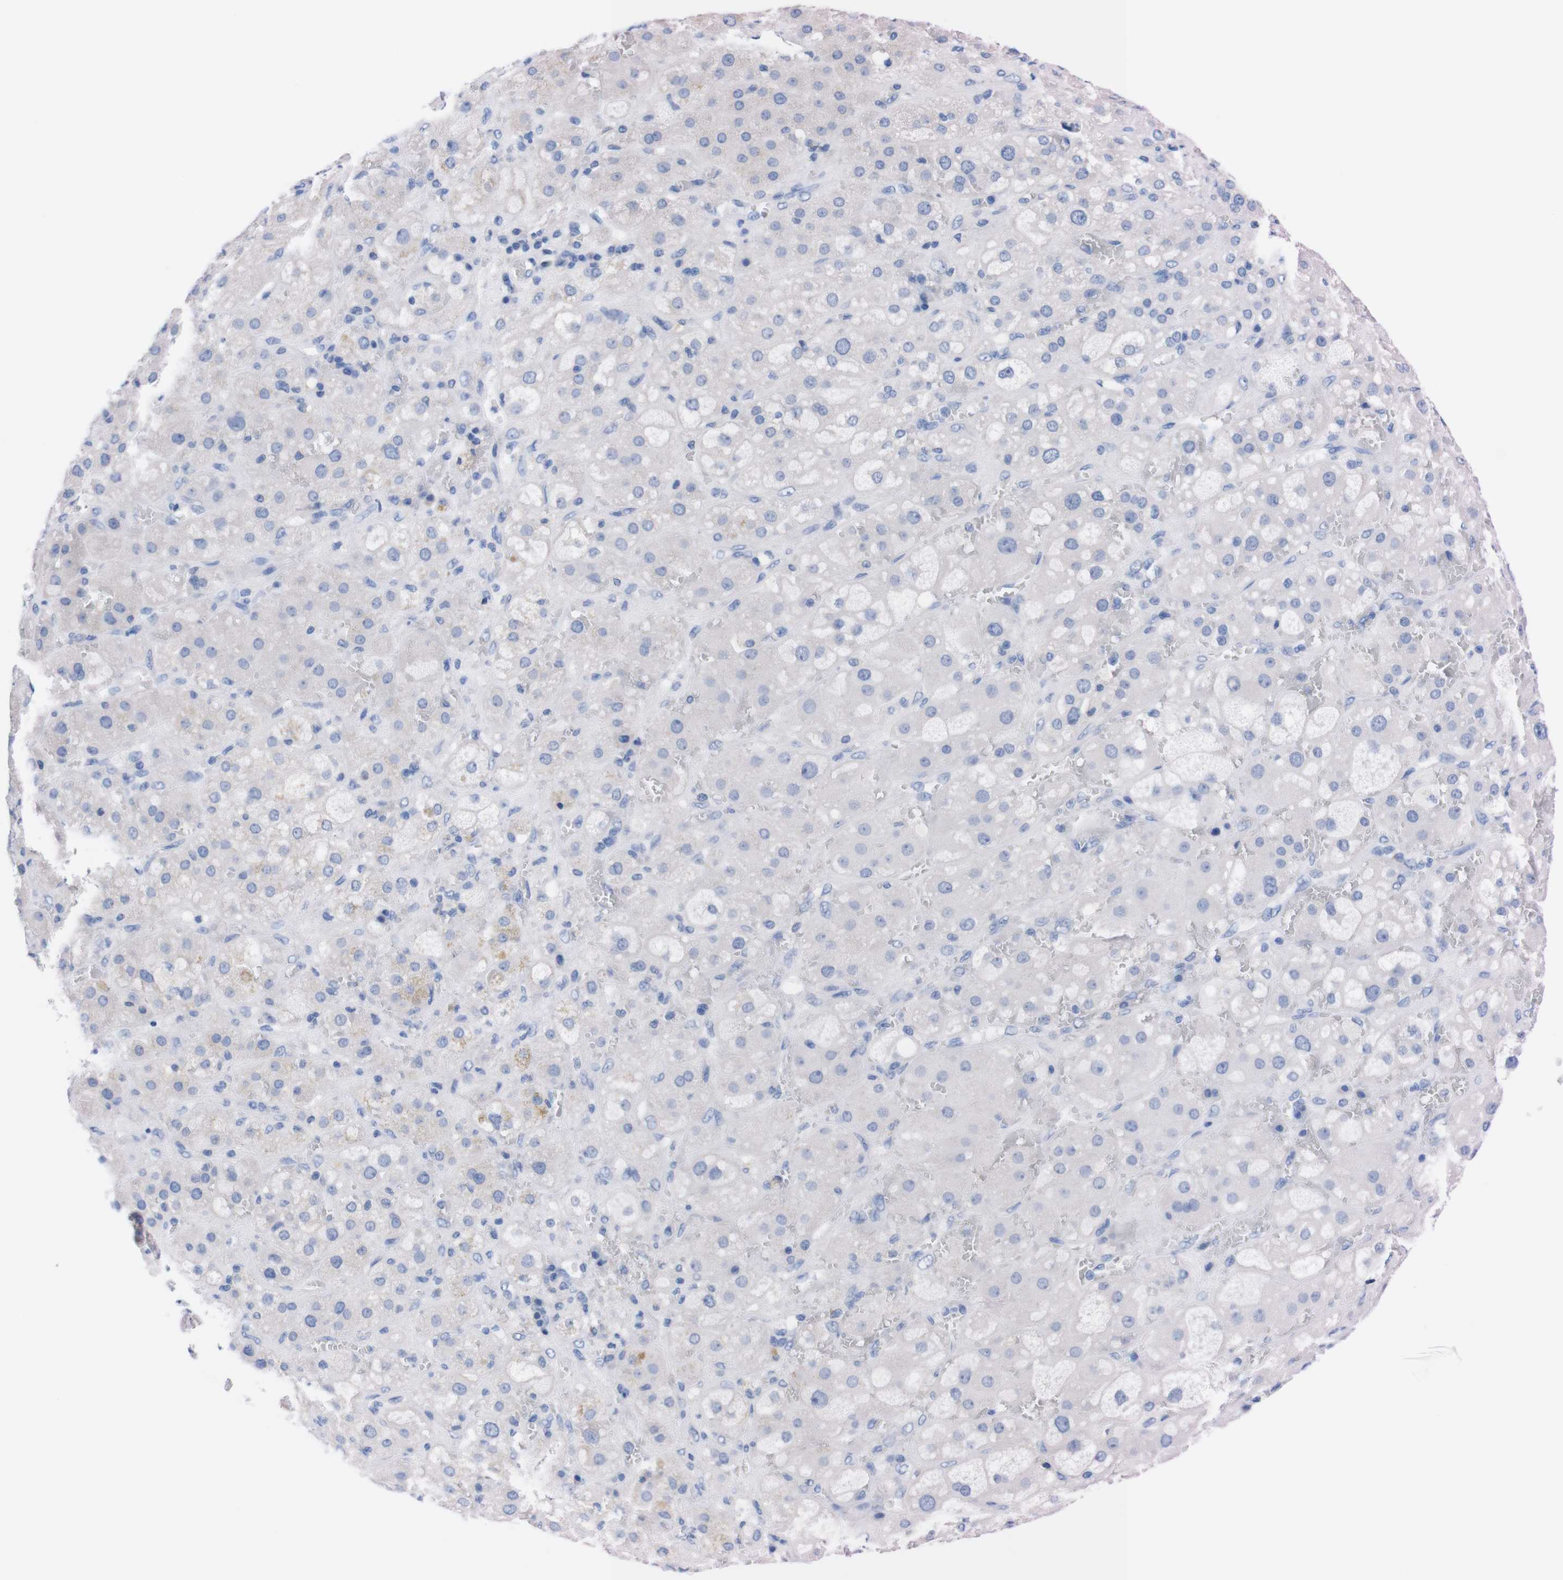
{"staining": {"intensity": "negative", "quantity": "none", "location": "none"}, "tissue": "adrenal gland", "cell_type": "Glandular cells", "image_type": "normal", "snomed": [{"axis": "morphology", "description": "Normal tissue, NOS"}, {"axis": "topography", "description": "Adrenal gland"}], "caption": "Glandular cells show no significant expression in unremarkable adrenal gland.", "gene": "TMEM243", "patient": {"sex": "female", "age": 47}}